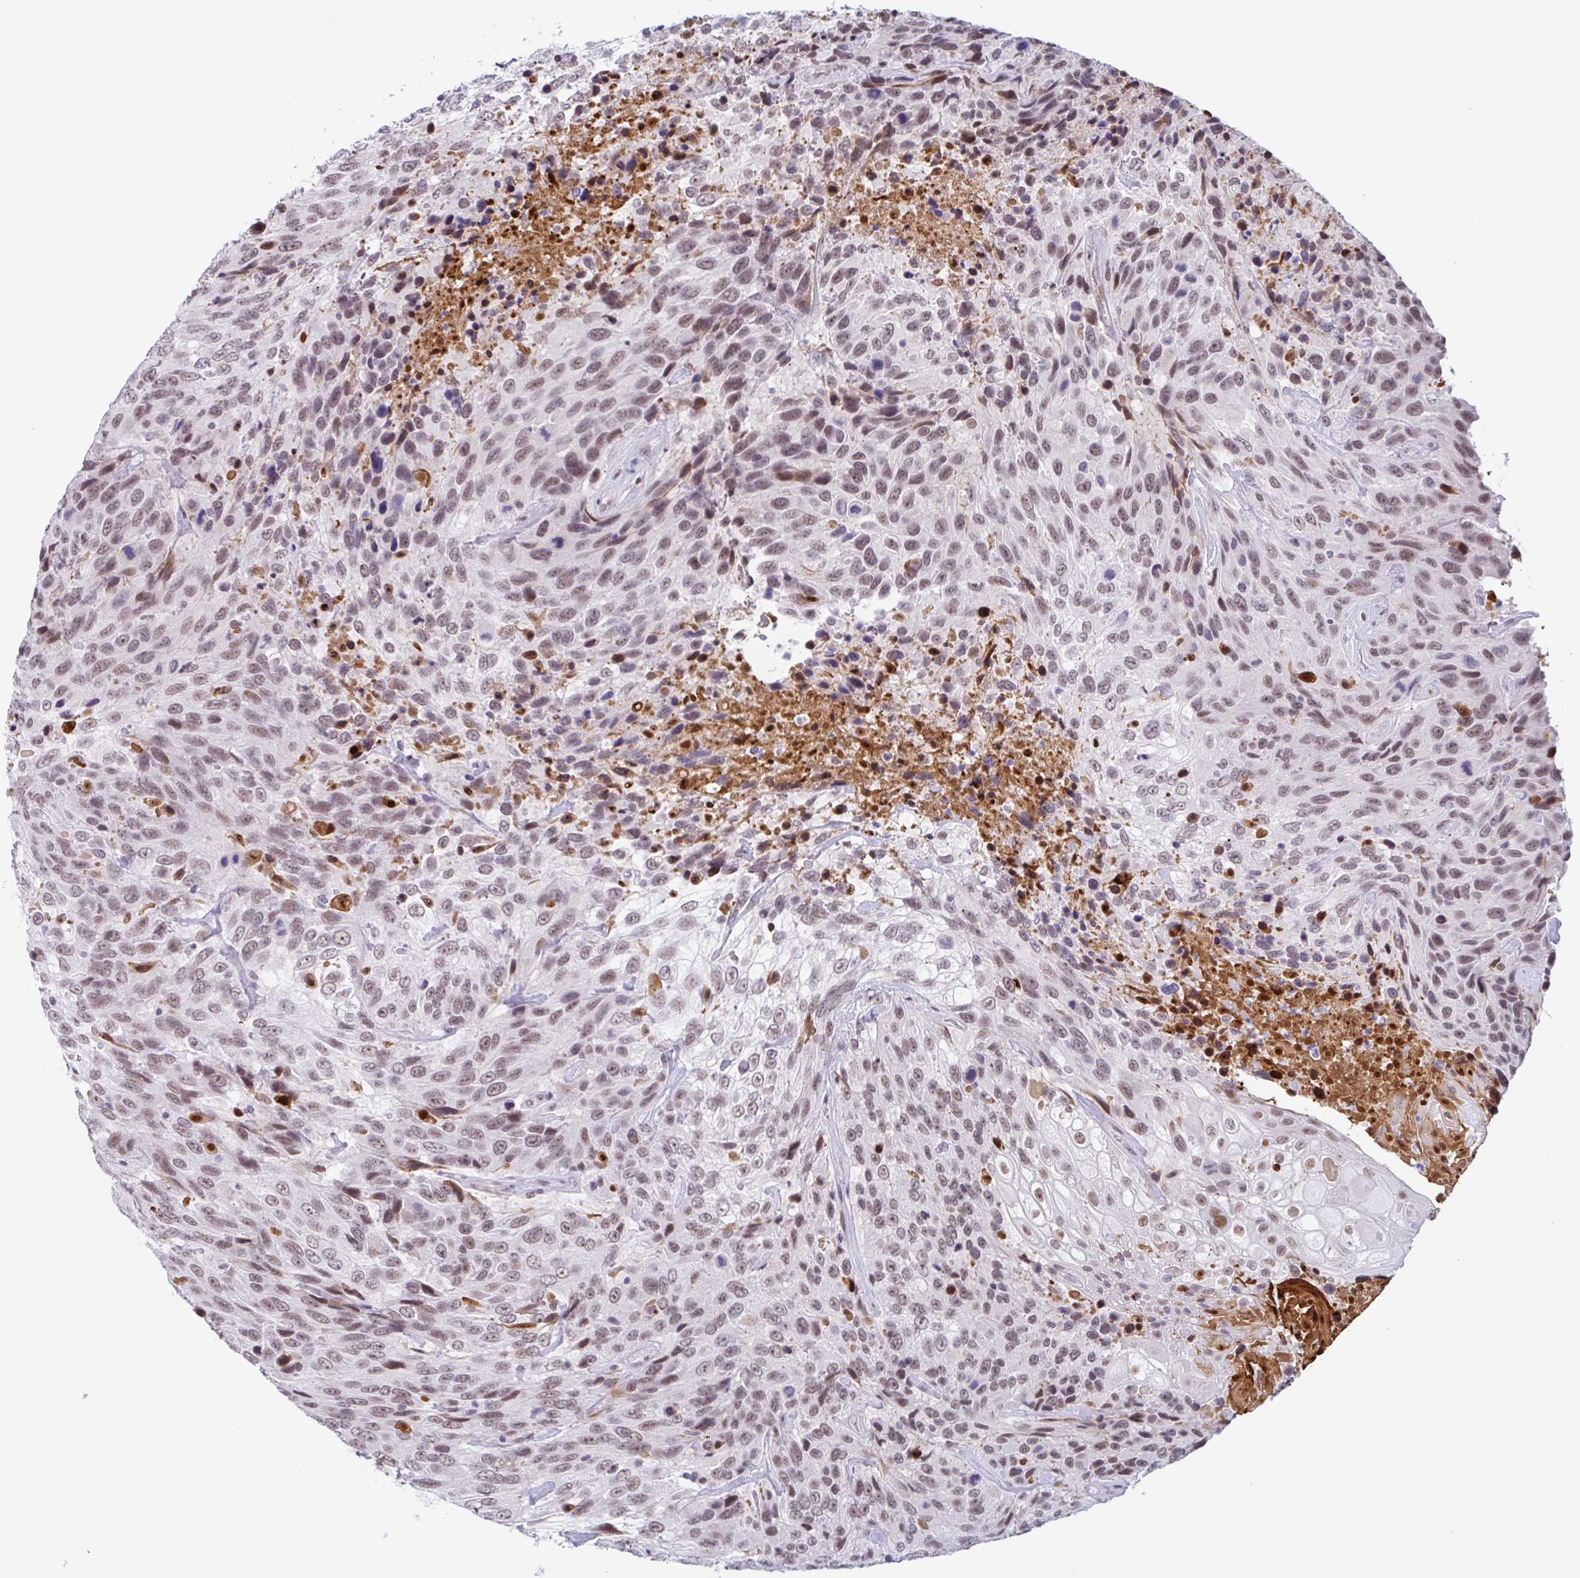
{"staining": {"intensity": "moderate", "quantity": ">75%", "location": "nuclear"}, "tissue": "urothelial cancer", "cell_type": "Tumor cells", "image_type": "cancer", "snomed": [{"axis": "morphology", "description": "Urothelial carcinoma, High grade"}, {"axis": "topography", "description": "Urinary bladder"}], "caption": "A high-resolution image shows immunohistochemistry (IHC) staining of high-grade urothelial carcinoma, which exhibits moderate nuclear staining in approximately >75% of tumor cells.", "gene": "PLG", "patient": {"sex": "female", "age": 70}}